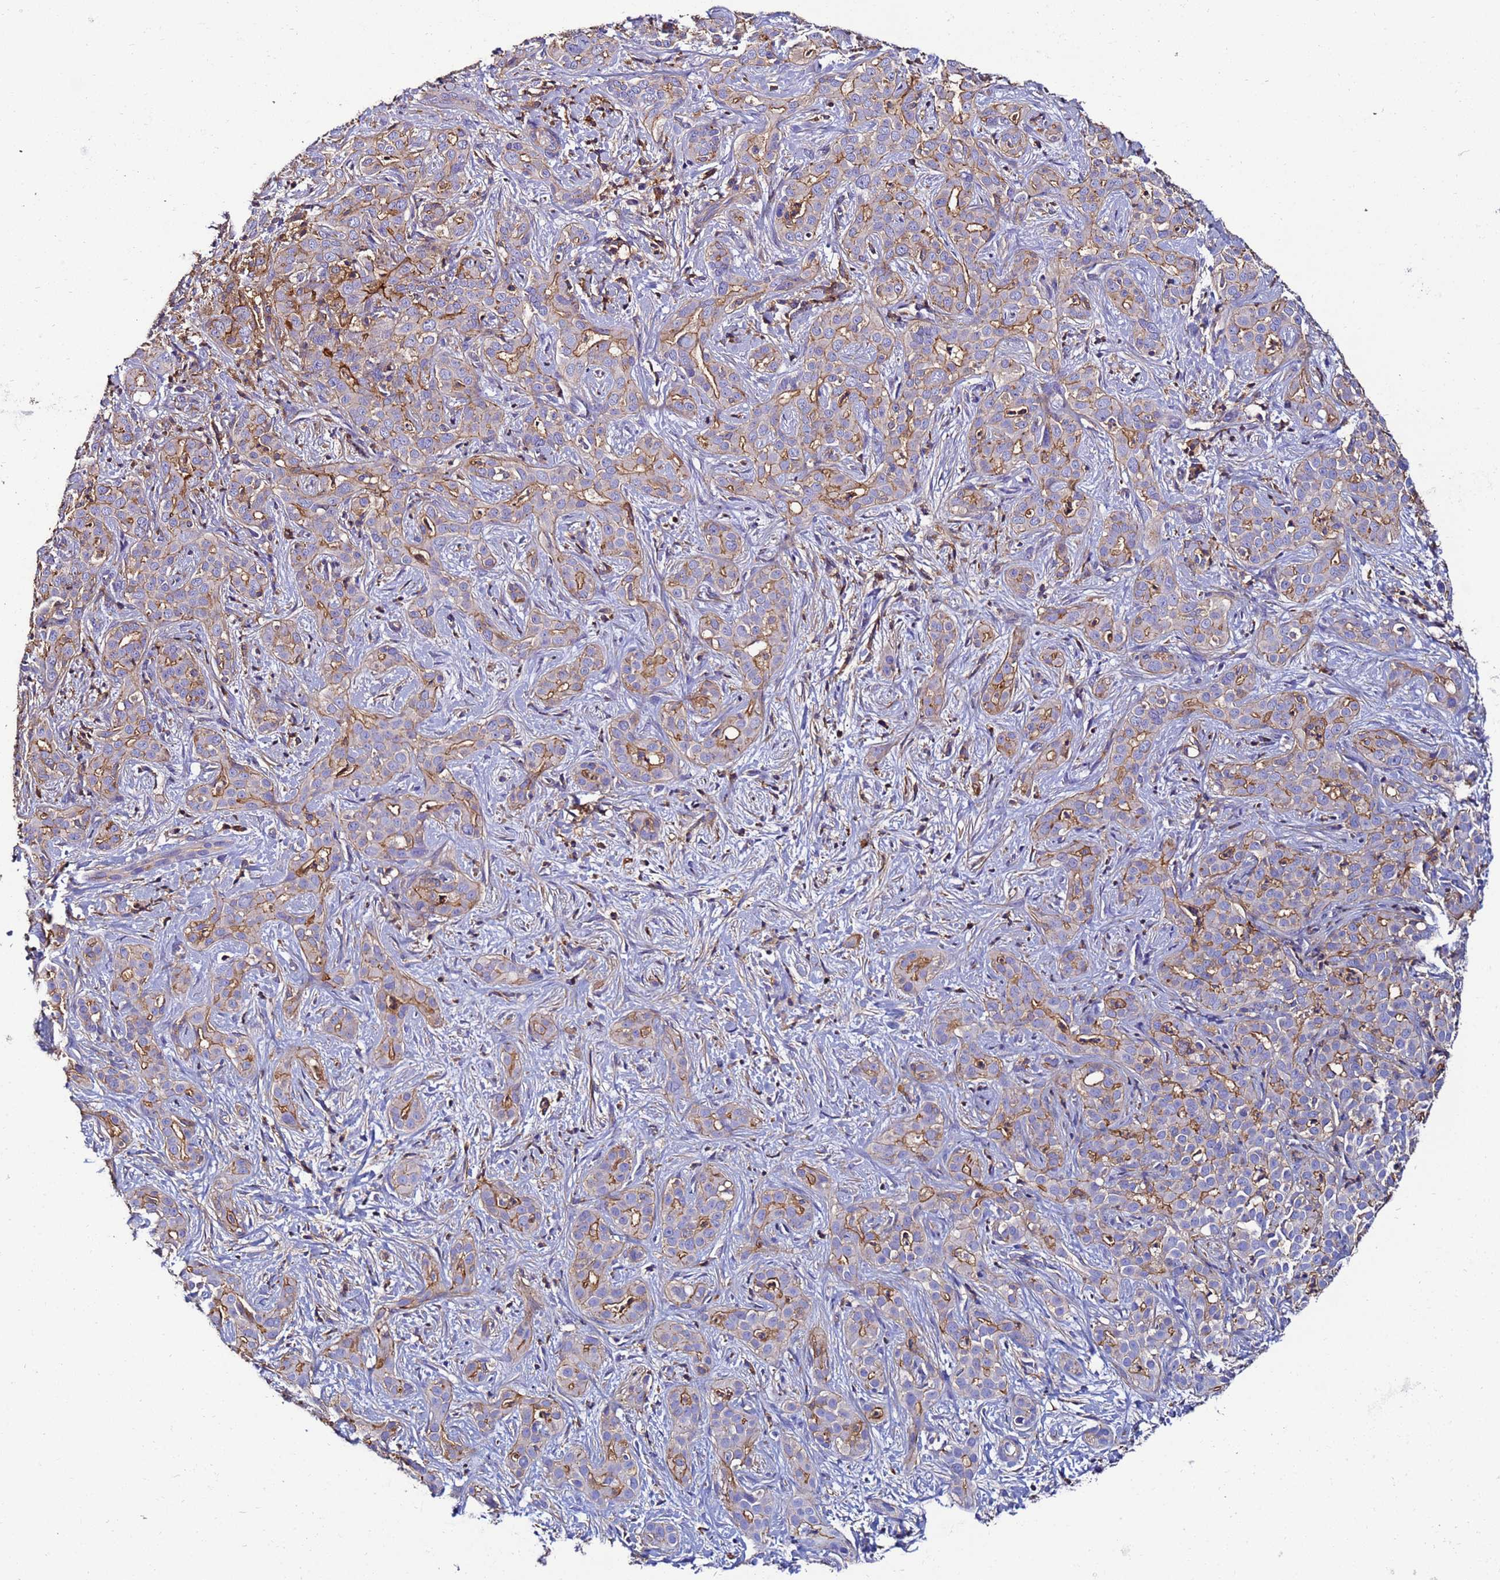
{"staining": {"intensity": "moderate", "quantity": ">75%", "location": "cytoplasmic/membranous"}, "tissue": "liver cancer", "cell_type": "Tumor cells", "image_type": "cancer", "snomed": [{"axis": "morphology", "description": "Carcinoma, Hepatocellular, NOS"}, {"axis": "topography", "description": "Liver"}], "caption": "Human liver cancer (hepatocellular carcinoma) stained for a protein (brown) reveals moderate cytoplasmic/membranous positive staining in about >75% of tumor cells.", "gene": "ACTB", "patient": {"sex": "female", "age": 43}}